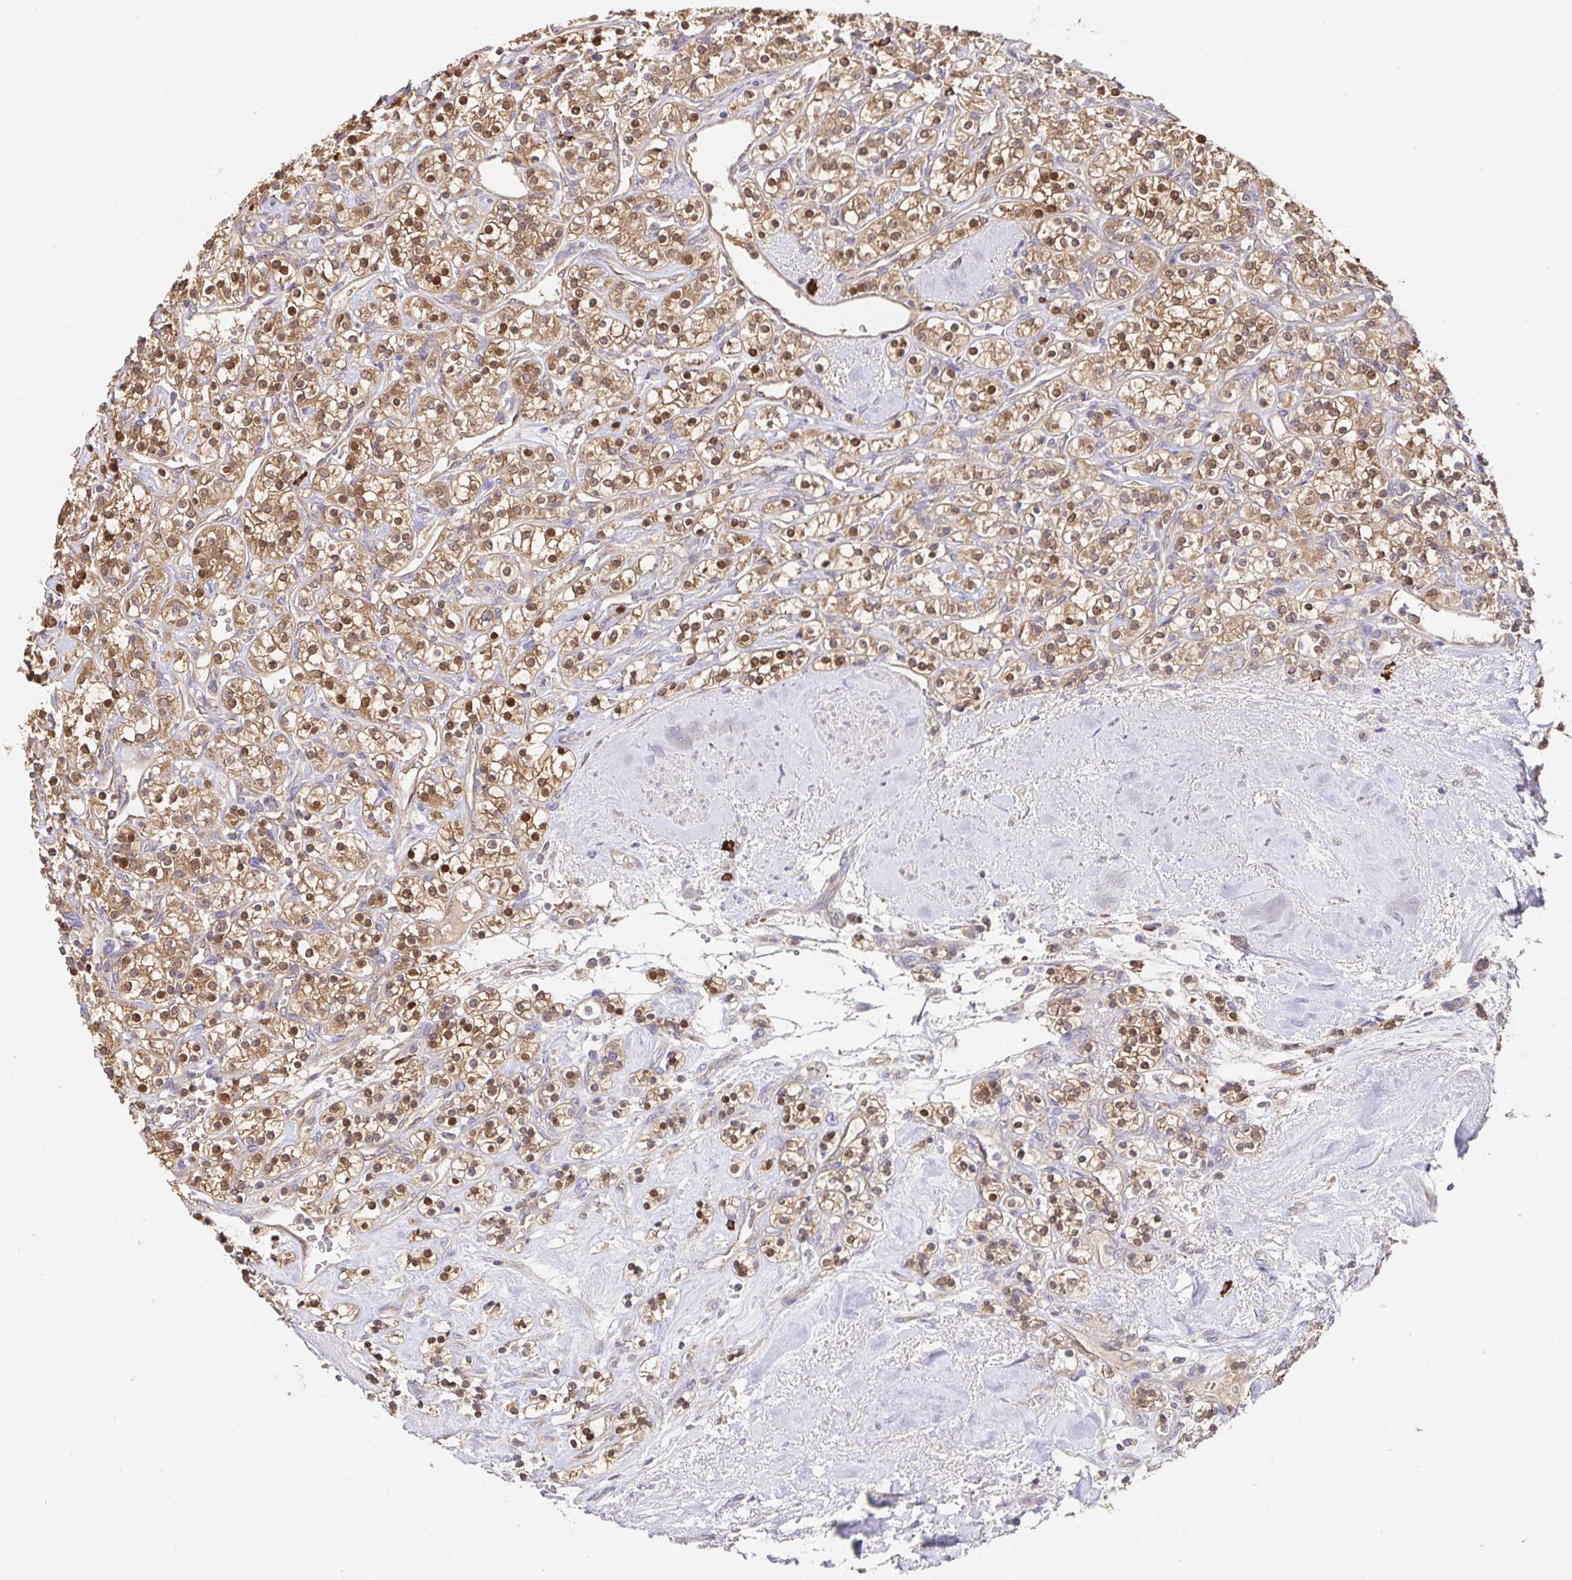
{"staining": {"intensity": "moderate", "quantity": ">75%", "location": "cytoplasmic/membranous,nuclear"}, "tissue": "renal cancer", "cell_type": "Tumor cells", "image_type": "cancer", "snomed": [{"axis": "morphology", "description": "Adenocarcinoma, NOS"}, {"axis": "topography", "description": "Kidney"}], "caption": "The immunohistochemical stain shows moderate cytoplasmic/membranous and nuclear staining in tumor cells of adenocarcinoma (renal) tissue.", "gene": "HAGH", "patient": {"sex": "male", "age": 77}}